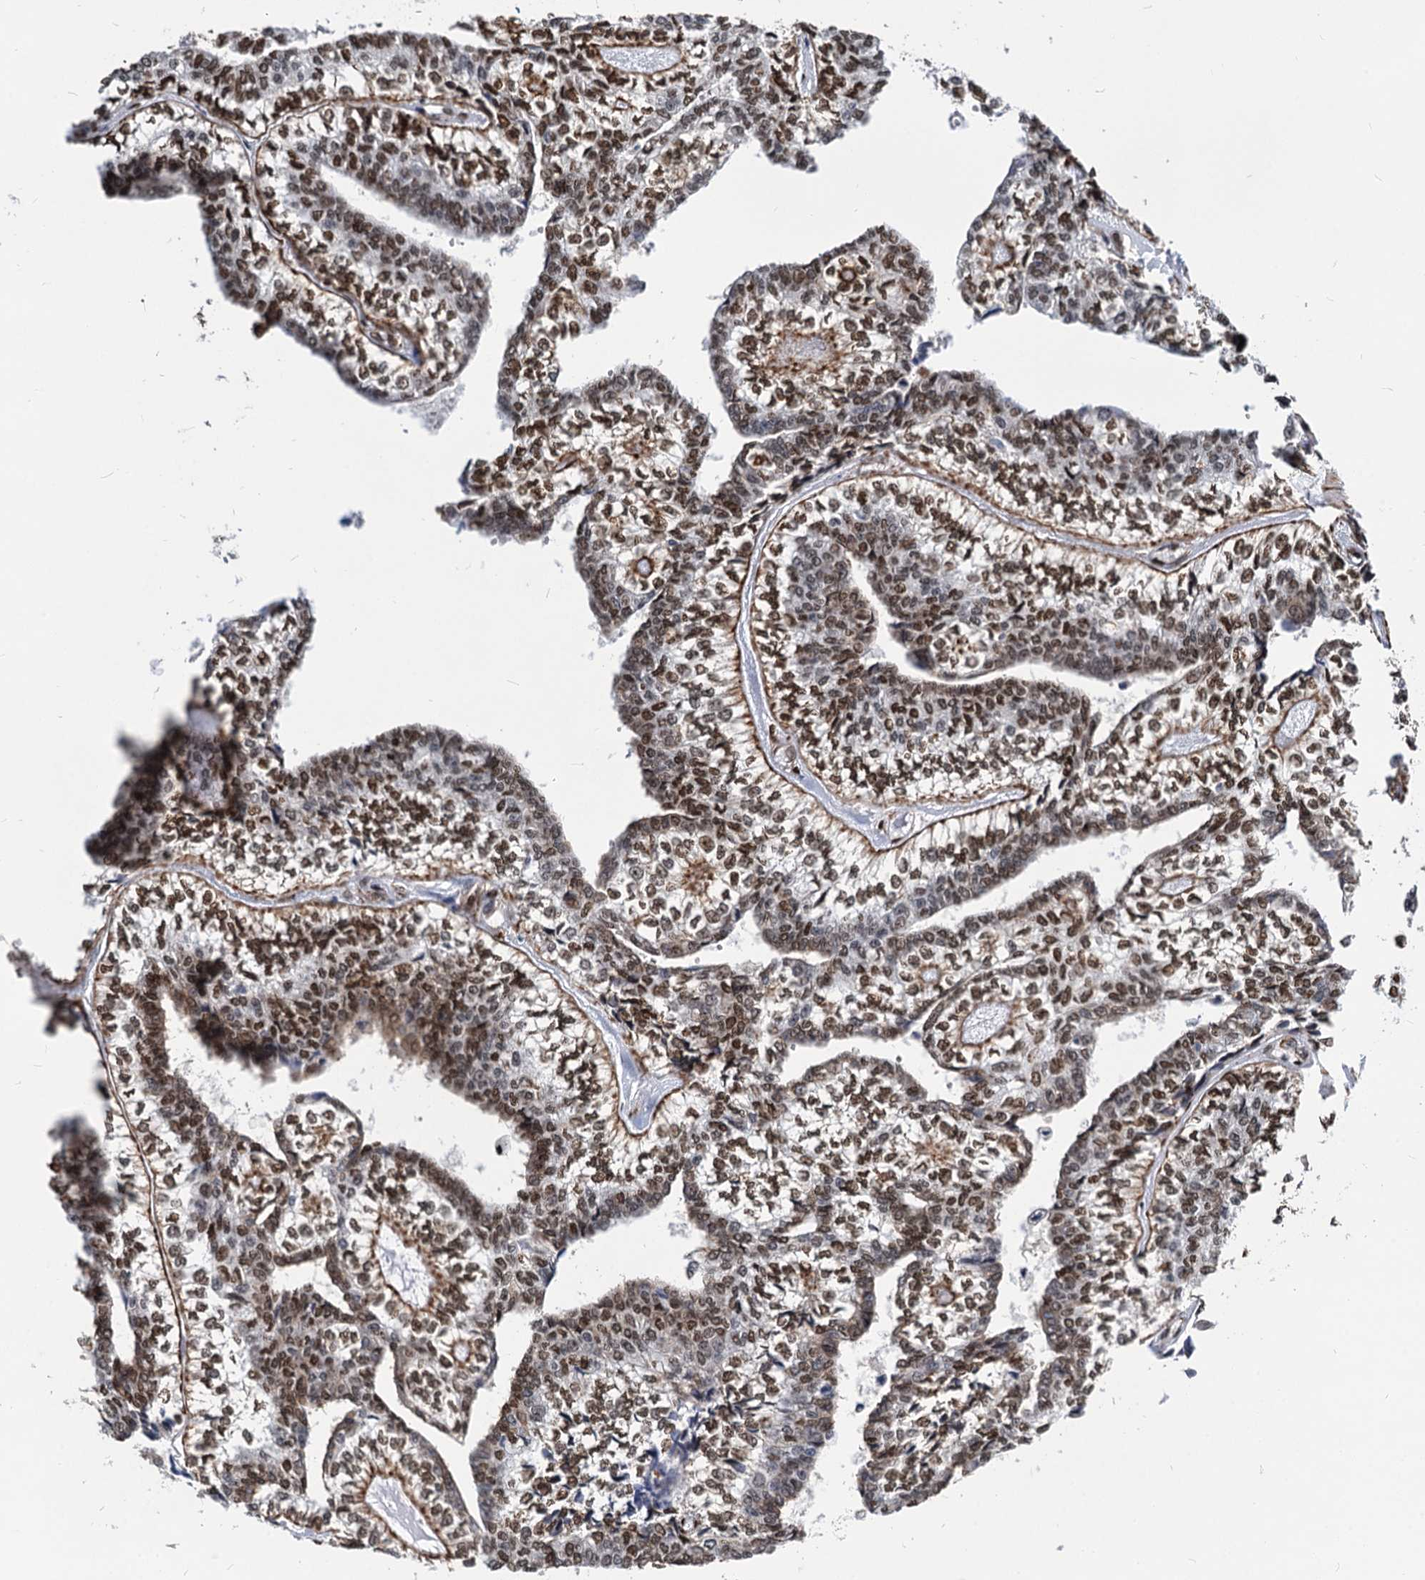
{"staining": {"intensity": "moderate", "quantity": ">75%", "location": "nuclear"}, "tissue": "head and neck cancer", "cell_type": "Tumor cells", "image_type": "cancer", "snomed": [{"axis": "morphology", "description": "Adenocarcinoma, NOS"}, {"axis": "topography", "description": "Head-Neck"}], "caption": "High-power microscopy captured an IHC micrograph of head and neck adenocarcinoma, revealing moderate nuclear positivity in about >75% of tumor cells.", "gene": "MECP2", "patient": {"sex": "female", "age": 73}}